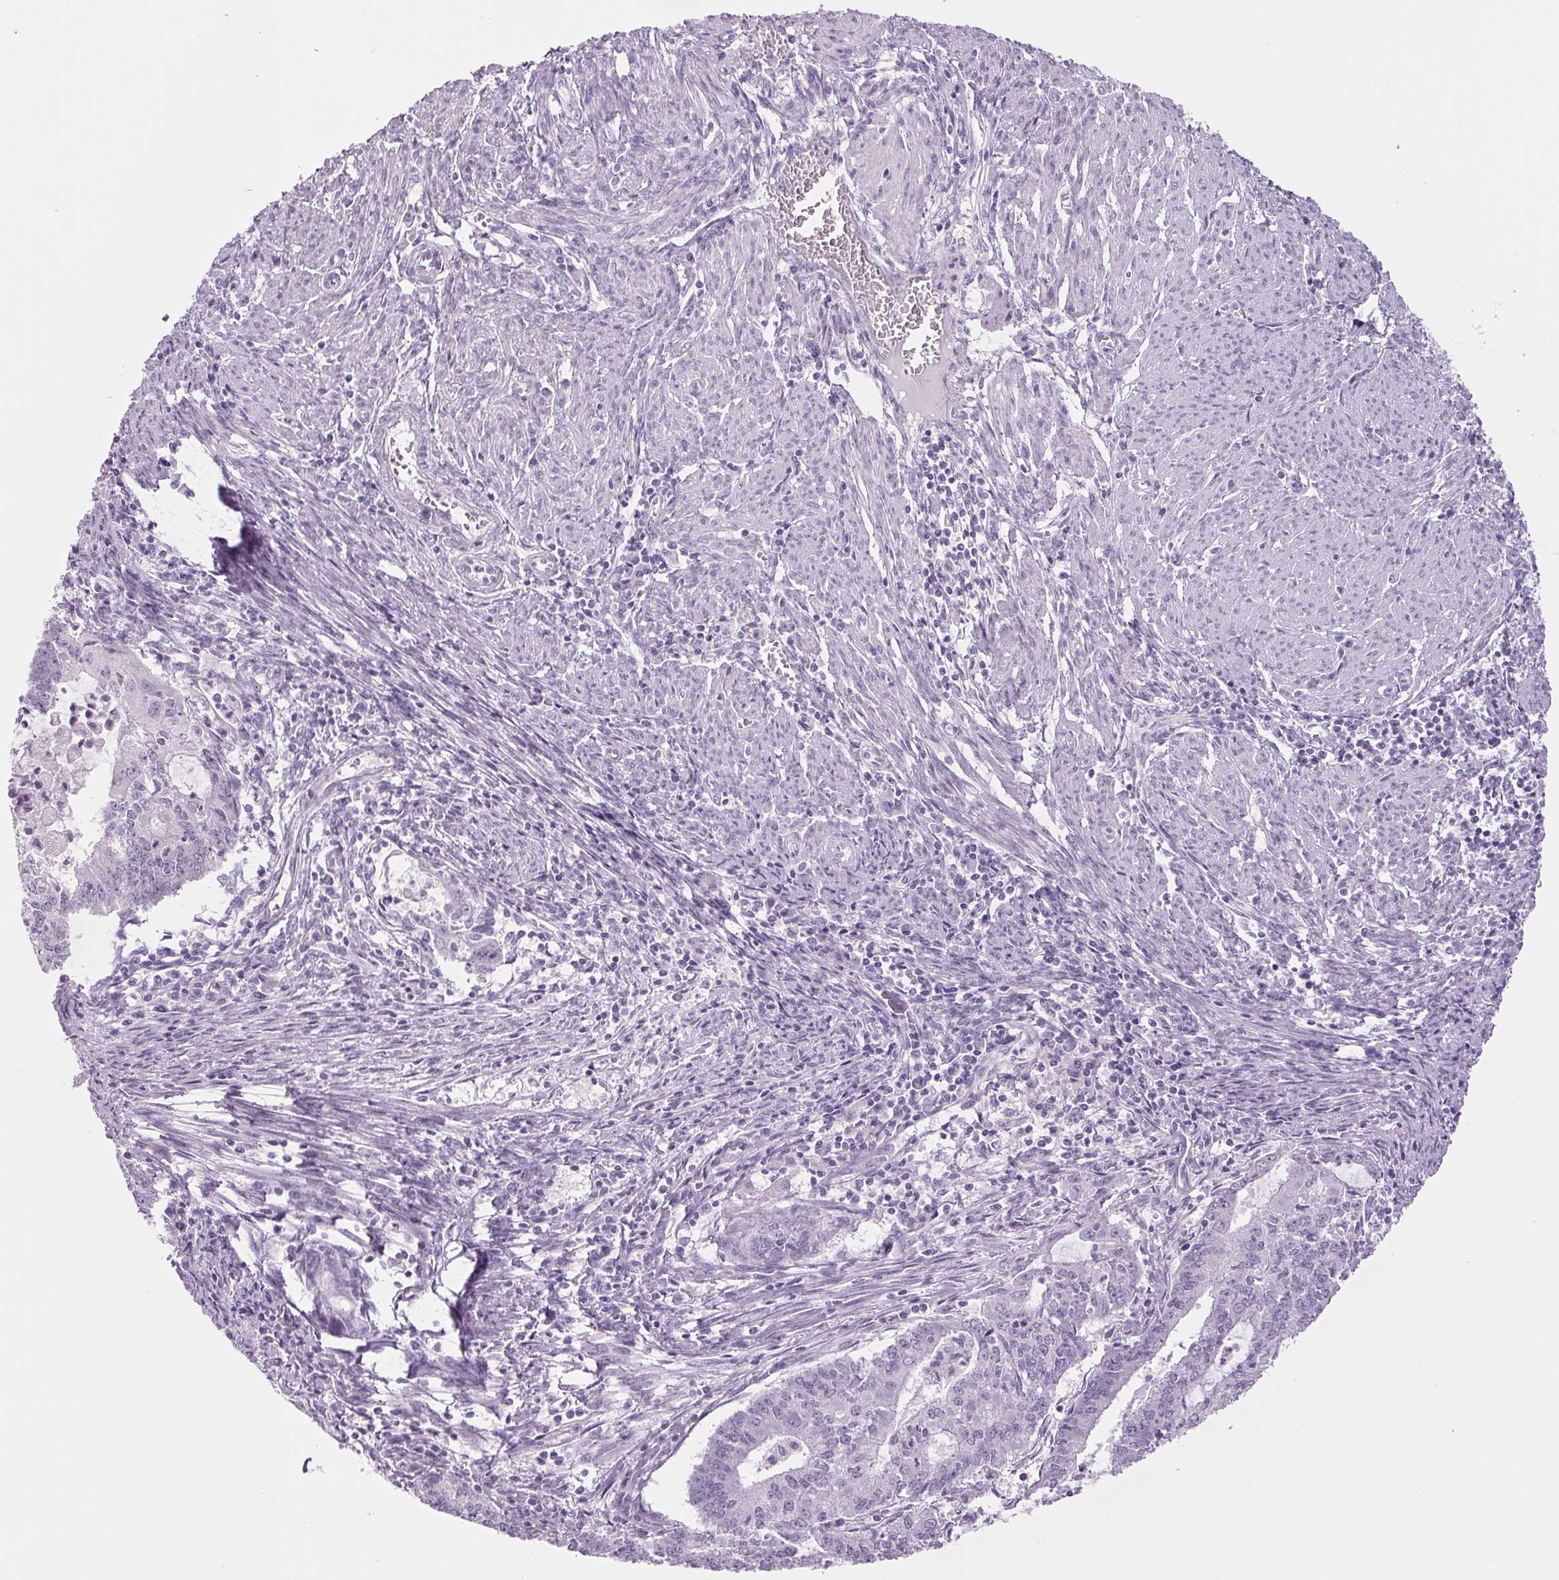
{"staining": {"intensity": "negative", "quantity": "none", "location": "none"}, "tissue": "endometrial cancer", "cell_type": "Tumor cells", "image_type": "cancer", "snomed": [{"axis": "morphology", "description": "Adenocarcinoma, NOS"}, {"axis": "topography", "description": "Endometrium"}], "caption": "Immunohistochemistry of human endometrial cancer (adenocarcinoma) reveals no staining in tumor cells. (DAB IHC visualized using brightfield microscopy, high magnification).", "gene": "PPP1R1A", "patient": {"sex": "female", "age": 61}}